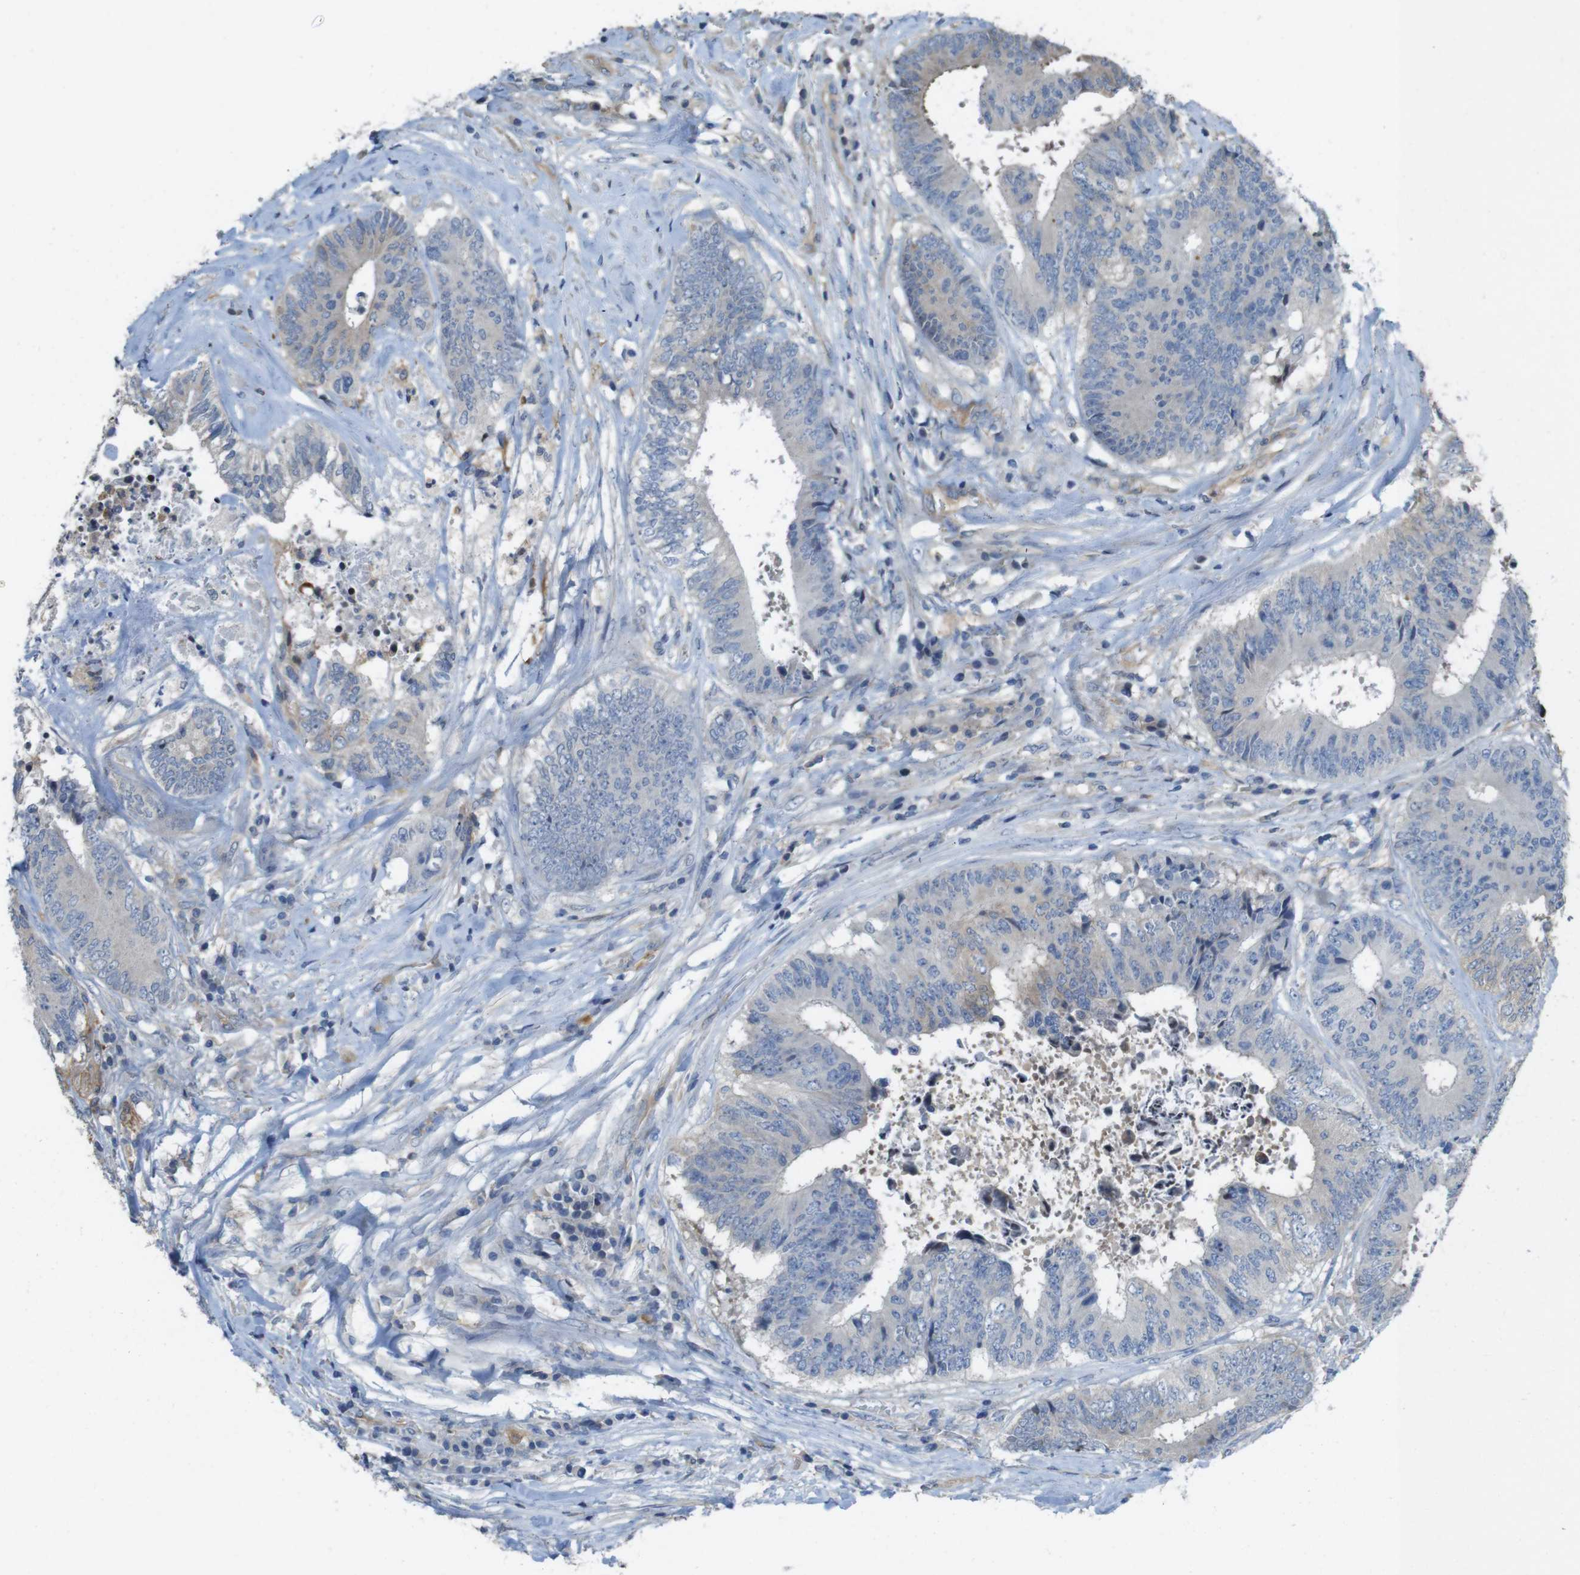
{"staining": {"intensity": "negative", "quantity": "none", "location": "none"}, "tissue": "colorectal cancer", "cell_type": "Tumor cells", "image_type": "cancer", "snomed": [{"axis": "morphology", "description": "Adenocarcinoma, NOS"}, {"axis": "topography", "description": "Rectum"}], "caption": "DAB immunohistochemical staining of human colorectal adenocarcinoma shows no significant positivity in tumor cells.", "gene": "PCDH10", "patient": {"sex": "male", "age": 72}}